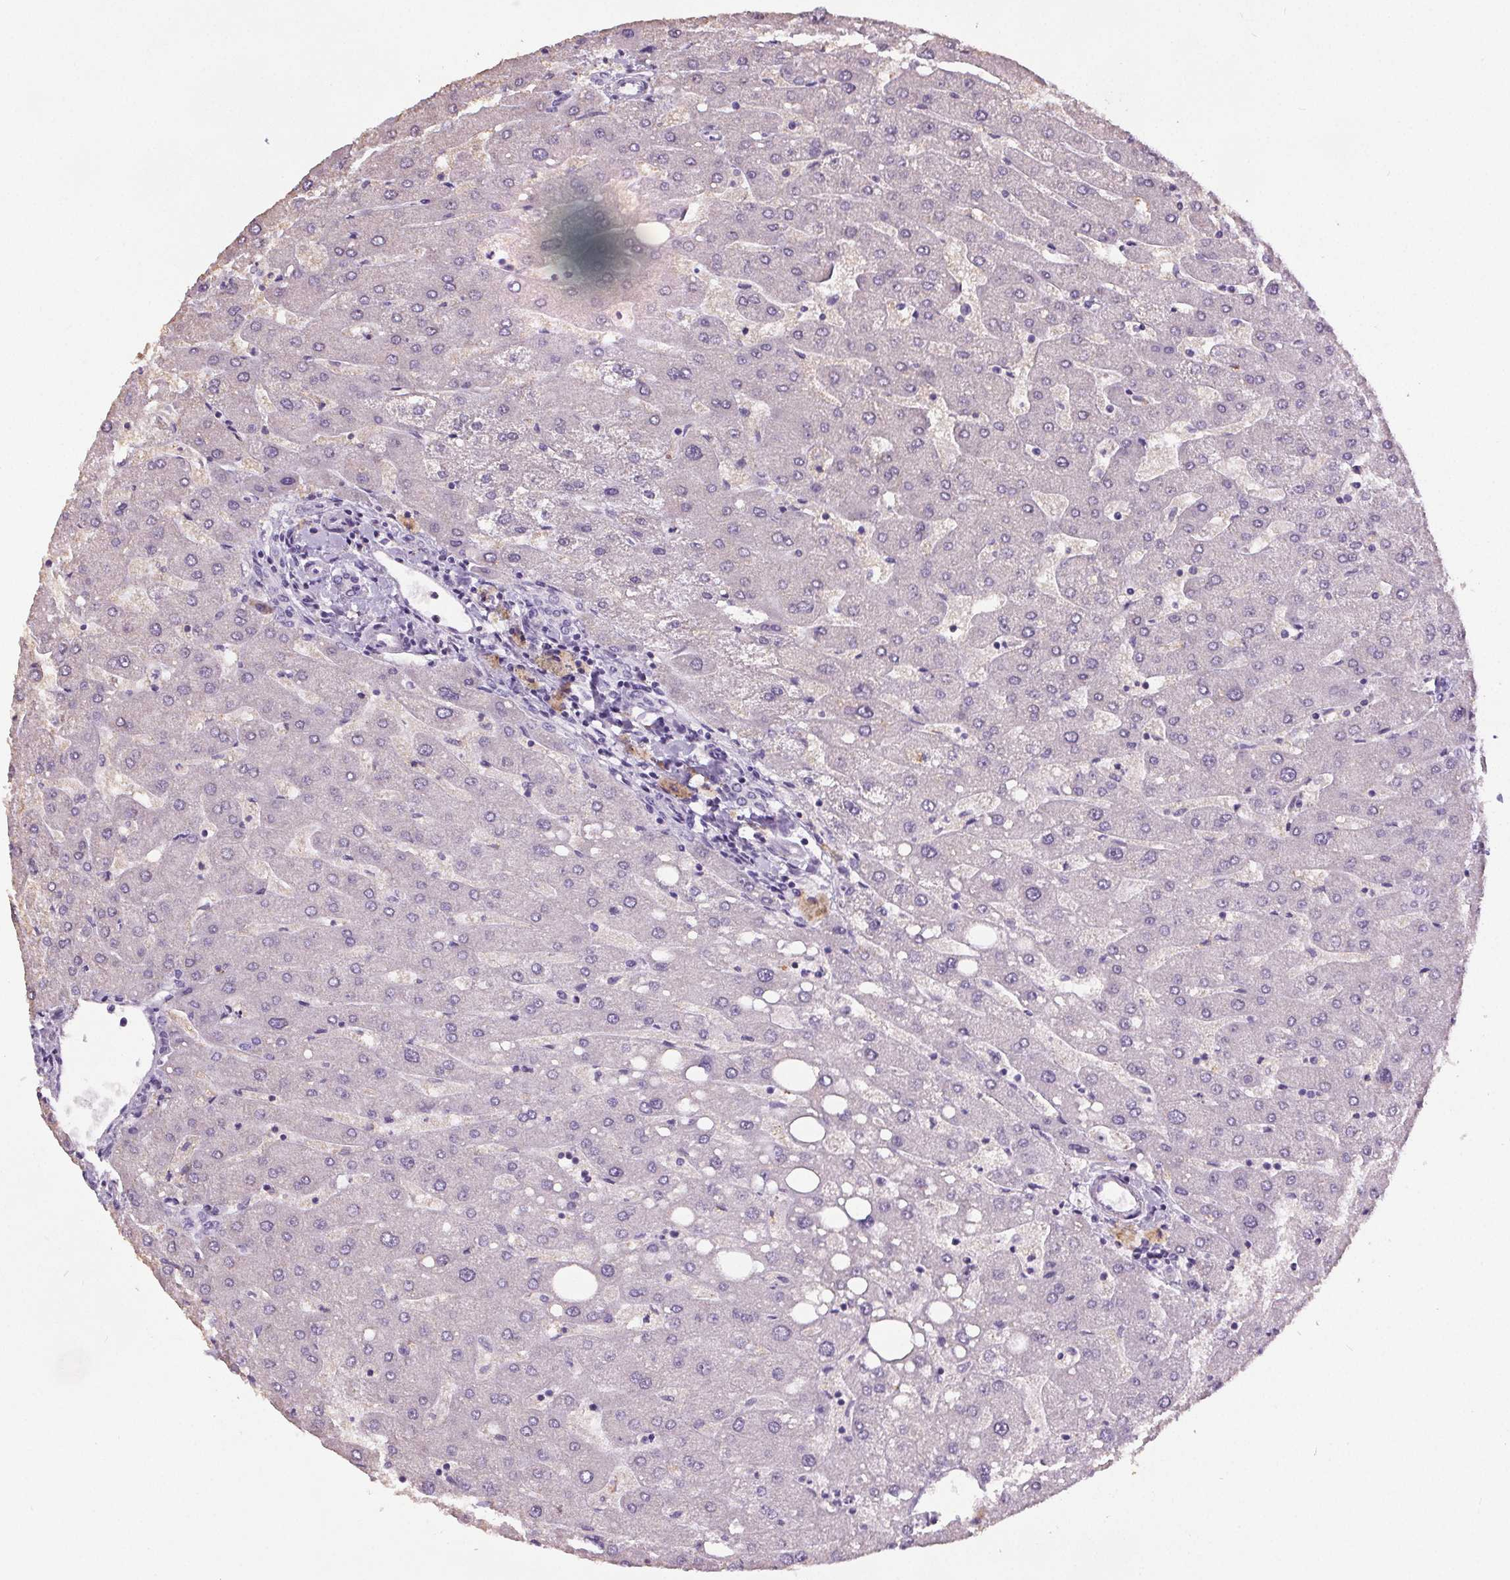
{"staining": {"intensity": "negative", "quantity": "none", "location": "none"}, "tissue": "liver", "cell_type": "Cholangiocytes", "image_type": "normal", "snomed": [{"axis": "morphology", "description": "Normal tissue, NOS"}, {"axis": "topography", "description": "Liver"}], "caption": "Immunohistochemistry photomicrograph of normal liver: liver stained with DAB (3,3'-diaminobenzidine) displays no significant protein positivity in cholangiocytes. (IHC, brightfield microscopy, high magnification).", "gene": "GPIHBP1", "patient": {"sex": "male", "age": 67}}